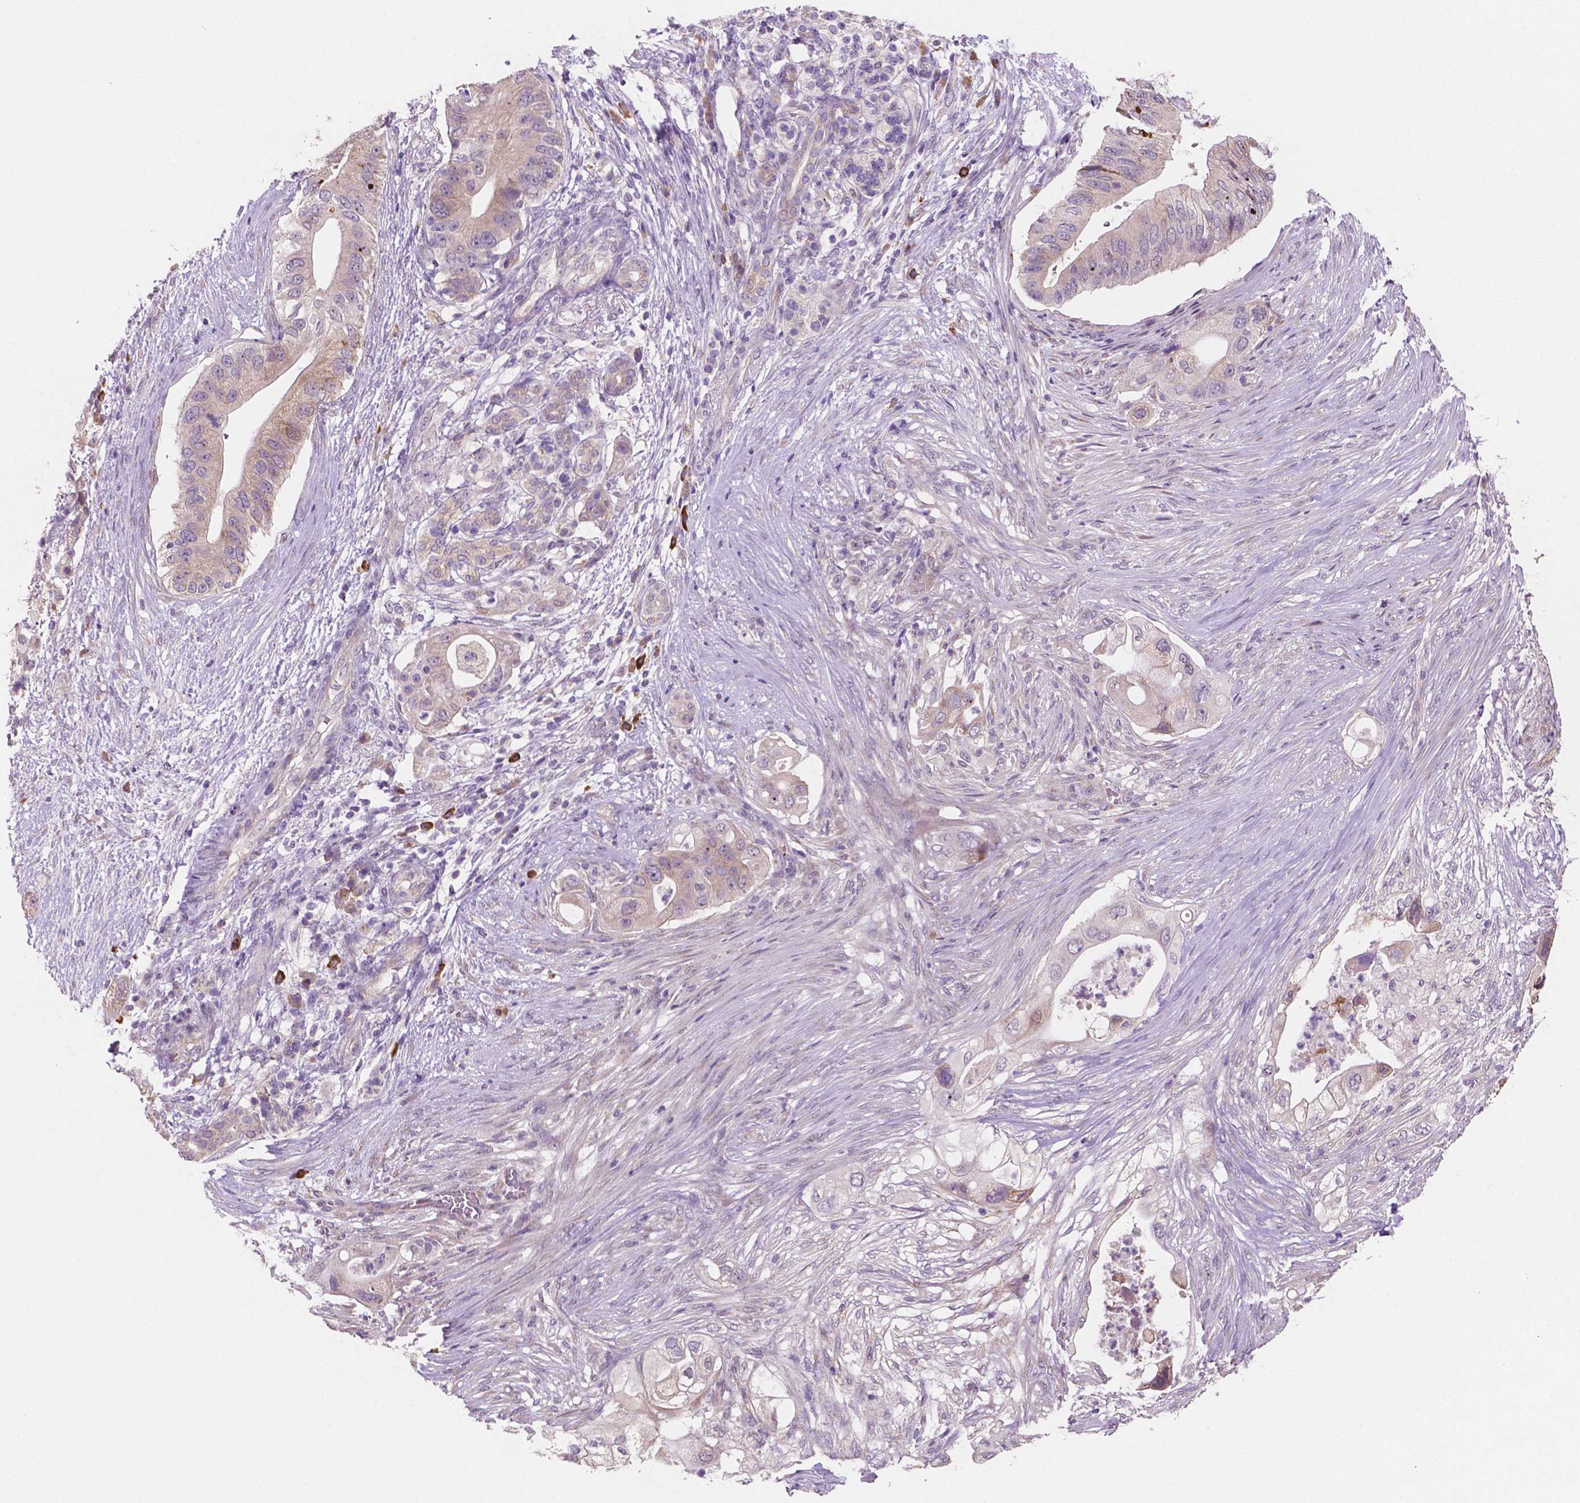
{"staining": {"intensity": "negative", "quantity": "none", "location": "none"}, "tissue": "pancreatic cancer", "cell_type": "Tumor cells", "image_type": "cancer", "snomed": [{"axis": "morphology", "description": "Adenocarcinoma, NOS"}, {"axis": "topography", "description": "Pancreas"}], "caption": "An immunohistochemistry (IHC) micrograph of adenocarcinoma (pancreatic) is shown. There is no staining in tumor cells of adenocarcinoma (pancreatic).", "gene": "LRP1B", "patient": {"sex": "female", "age": 72}}